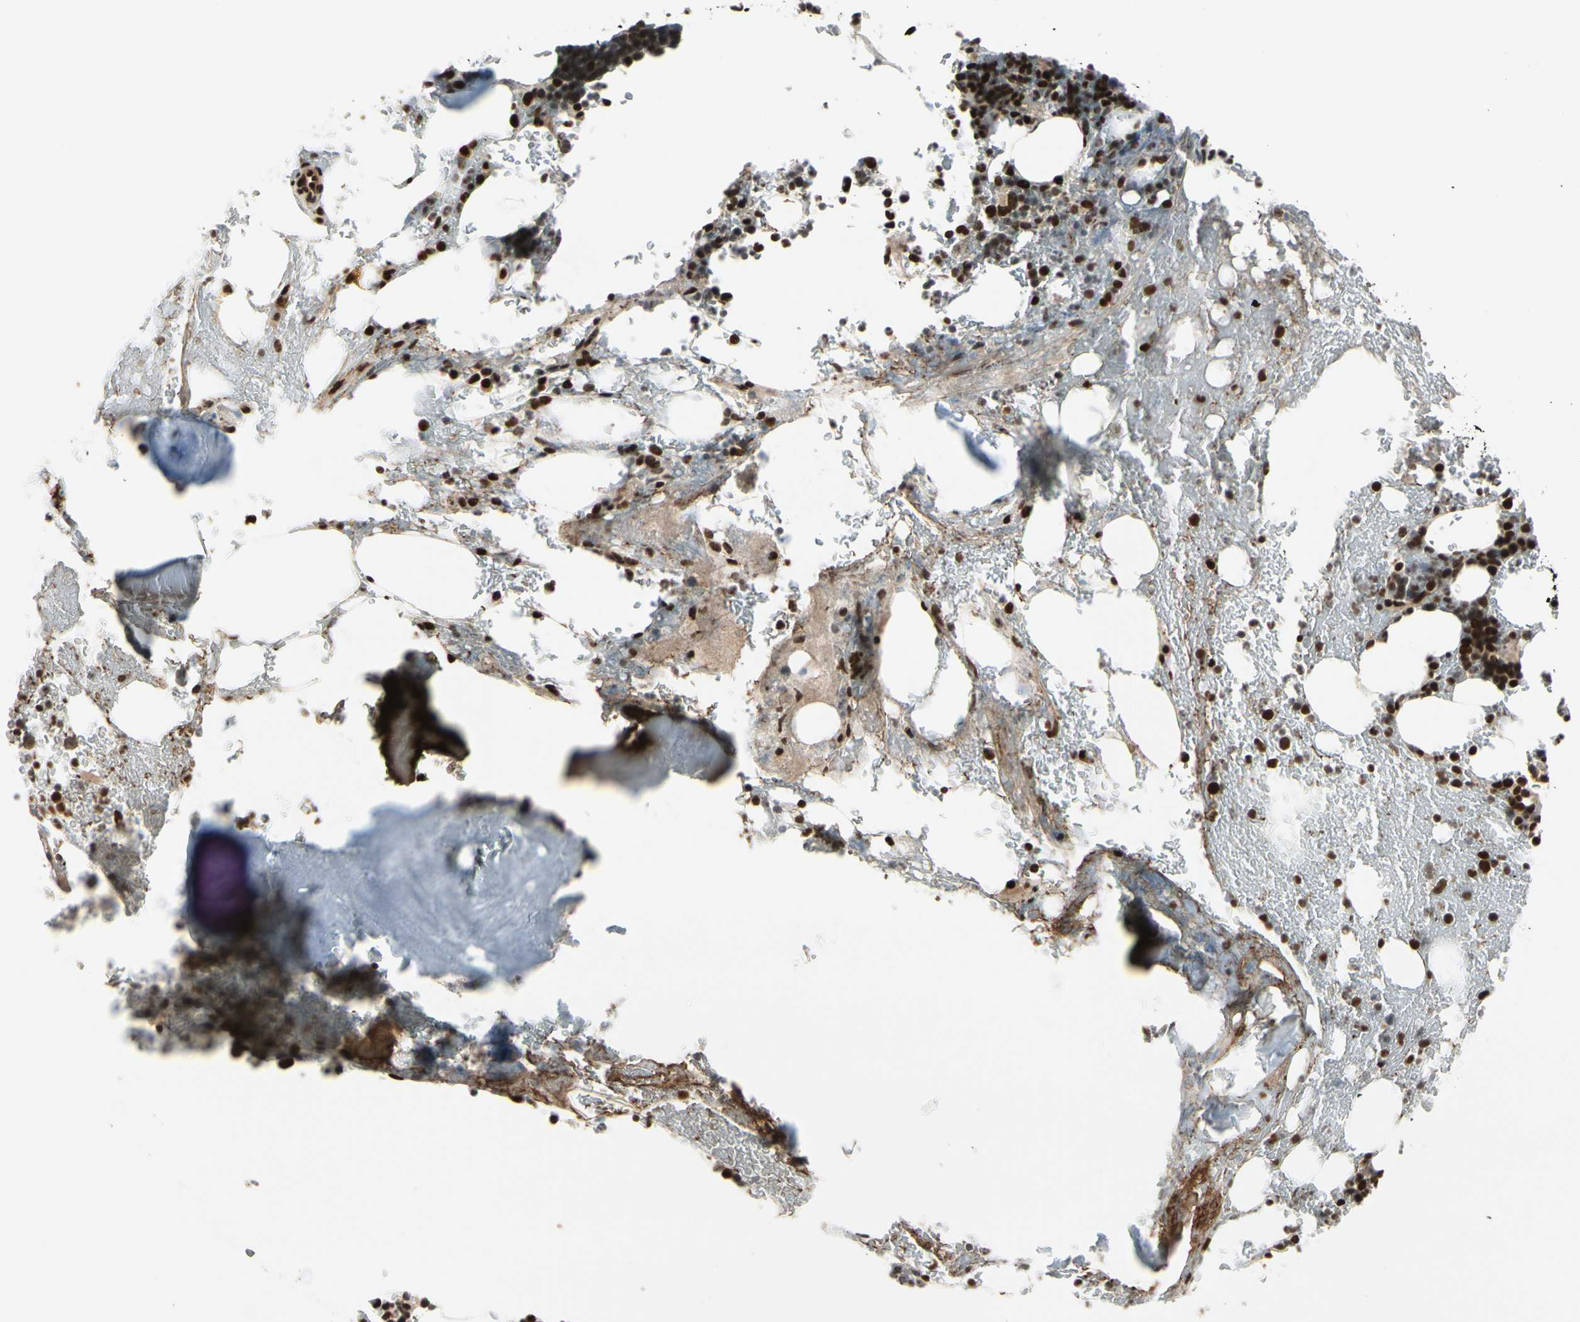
{"staining": {"intensity": "strong", "quantity": ">75%", "location": "nuclear"}, "tissue": "bone marrow", "cell_type": "Hematopoietic cells", "image_type": "normal", "snomed": [{"axis": "morphology", "description": "Normal tissue, NOS"}, {"axis": "topography", "description": "Bone marrow"}], "caption": "The micrograph shows a brown stain indicating the presence of a protein in the nuclear of hematopoietic cells in bone marrow.", "gene": "CHAMP1", "patient": {"sex": "female", "age": 73}}